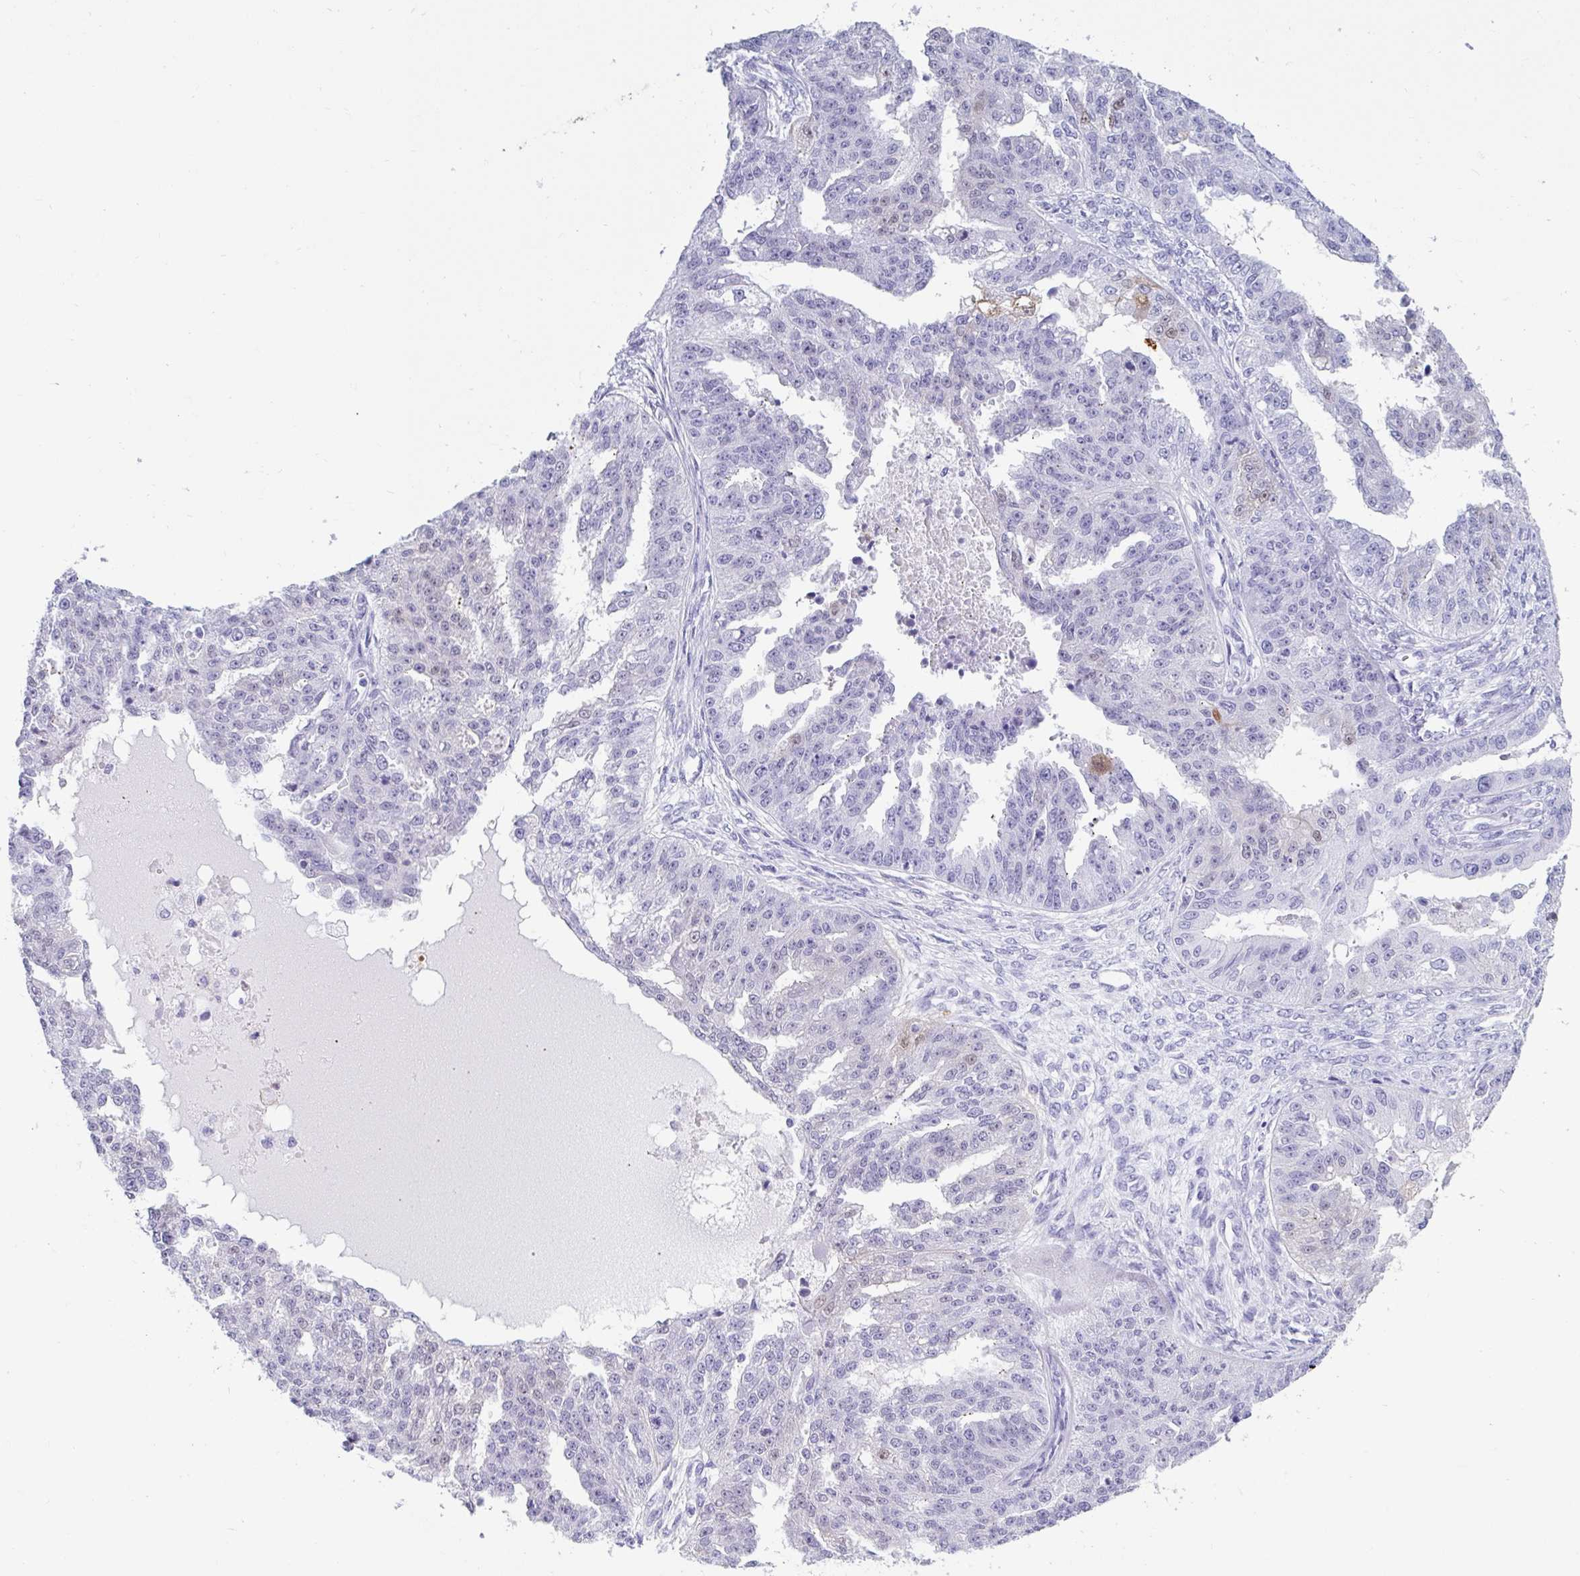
{"staining": {"intensity": "negative", "quantity": "none", "location": "none"}, "tissue": "ovarian cancer", "cell_type": "Tumor cells", "image_type": "cancer", "snomed": [{"axis": "morphology", "description": "Cystadenocarcinoma, serous, NOS"}, {"axis": "topography", "description": "Ovary"}], "caption": "This is an immunohistochemistry (IHC) histopathology image of human ovarian cancer (serous cystadenocarcinoma). There is no expression in tumor cells.", "gene": "GKN2", "patient": {"sex": "female", "age": 58}}